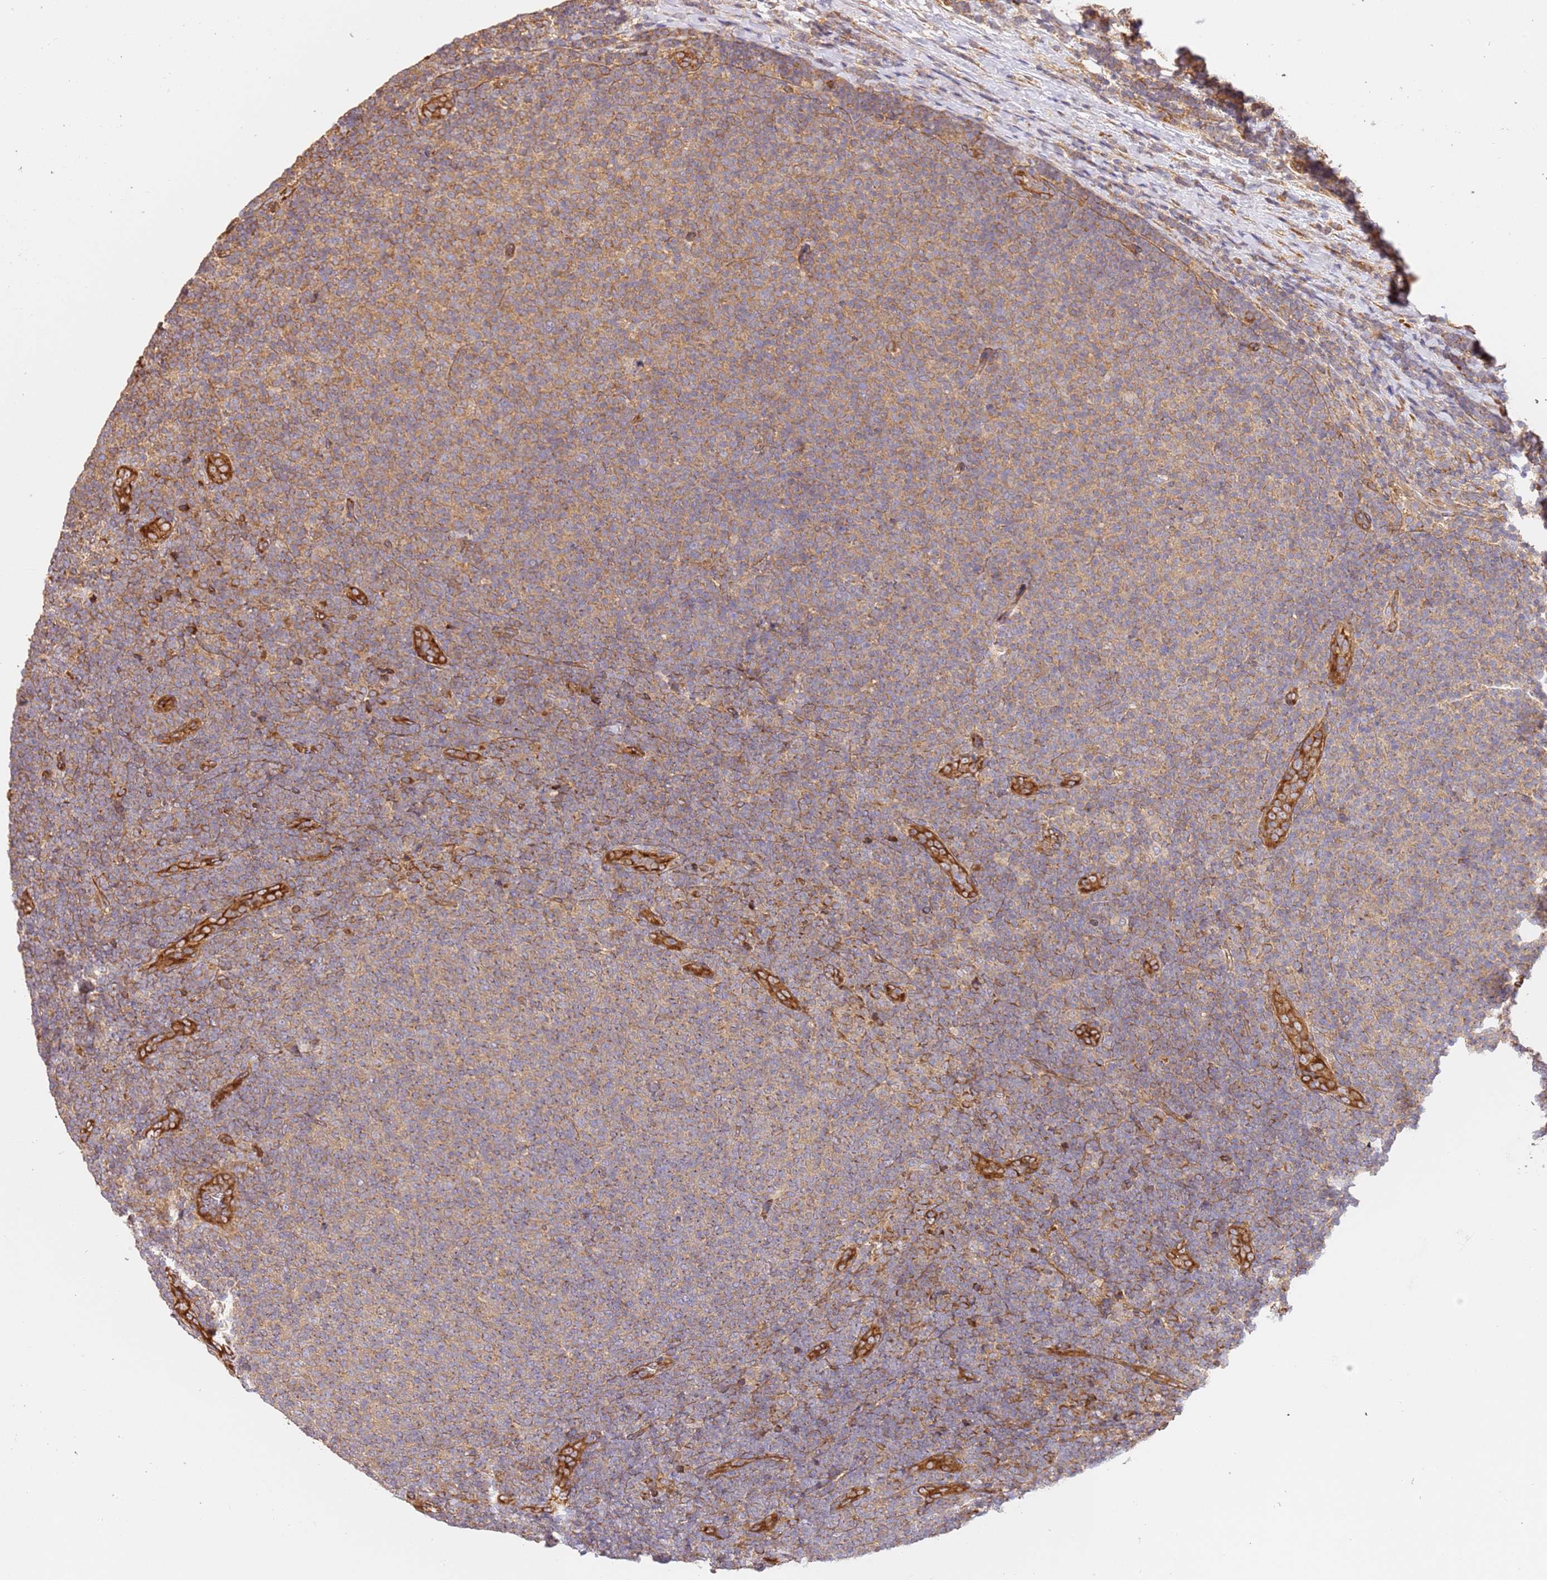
{"staining": {"intensity": "moderate", "quantity": ">75%", "location": "cytoplasmic/membranous"}, "tissue": "lymphoma", "cell_type": "Tumor cells", "image_type": "cancer", "snomed": [{"axis": "morphology", "description": "Malignant lymphoma, non-Hodgkin's type, Low grade"}, {"axis": "topography", "description": "Lymph node"}], "caption": "Lymphoma was stained to show a protein in brown. There is medium levels of moderate cytoplasmic/membranous staining in about >75% of tumor cells.", "gene": "ZBTB39", "patient": {"sex": "male", "age": 66}}